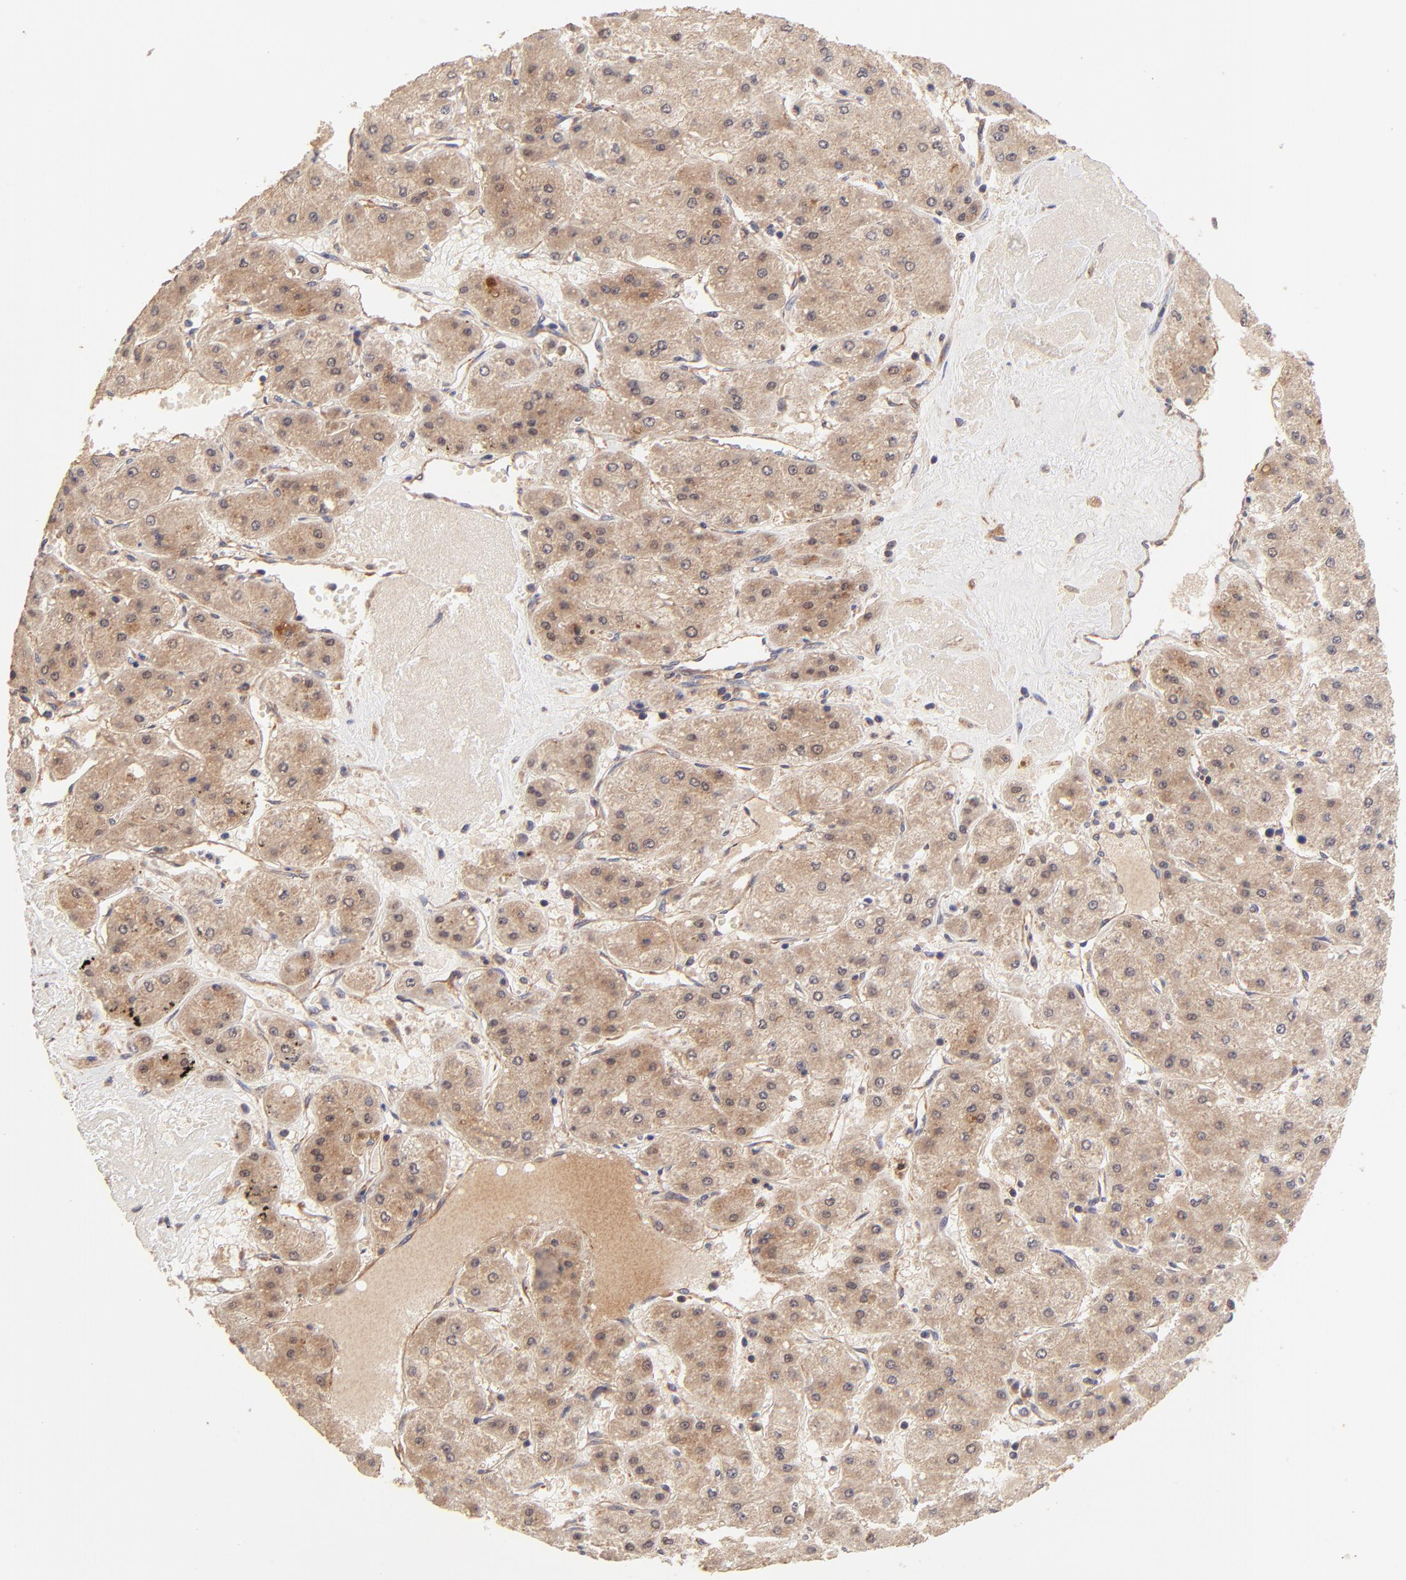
{"staining": {"intensity": "moderate", "quantity": ">75%", "location": "cytoplasmic/membranous"}, "tissue": "liver cancer", "cell_type": "Tumor cells", "image_type": "cancer", "snomed": [{"axis": "morphology", "description": "Carcinoma, Hepatocellular, NOS"}, {"axis": "topography", "description": "Liver"}], "caption": "The image demonstrates a brown stain indicating the presence of a protein in the cytoplasmic/membranous of tumor cells in hepatocellular carcinoma (liver). Using DAB (3,3'-diaminobenzidine) (brown) and hematoxylin (blue) stains, captured at high magnification using brightfield microscopy.", "gene": "TNFAIP3", "patient": {"sex": "female", "age": 52}}